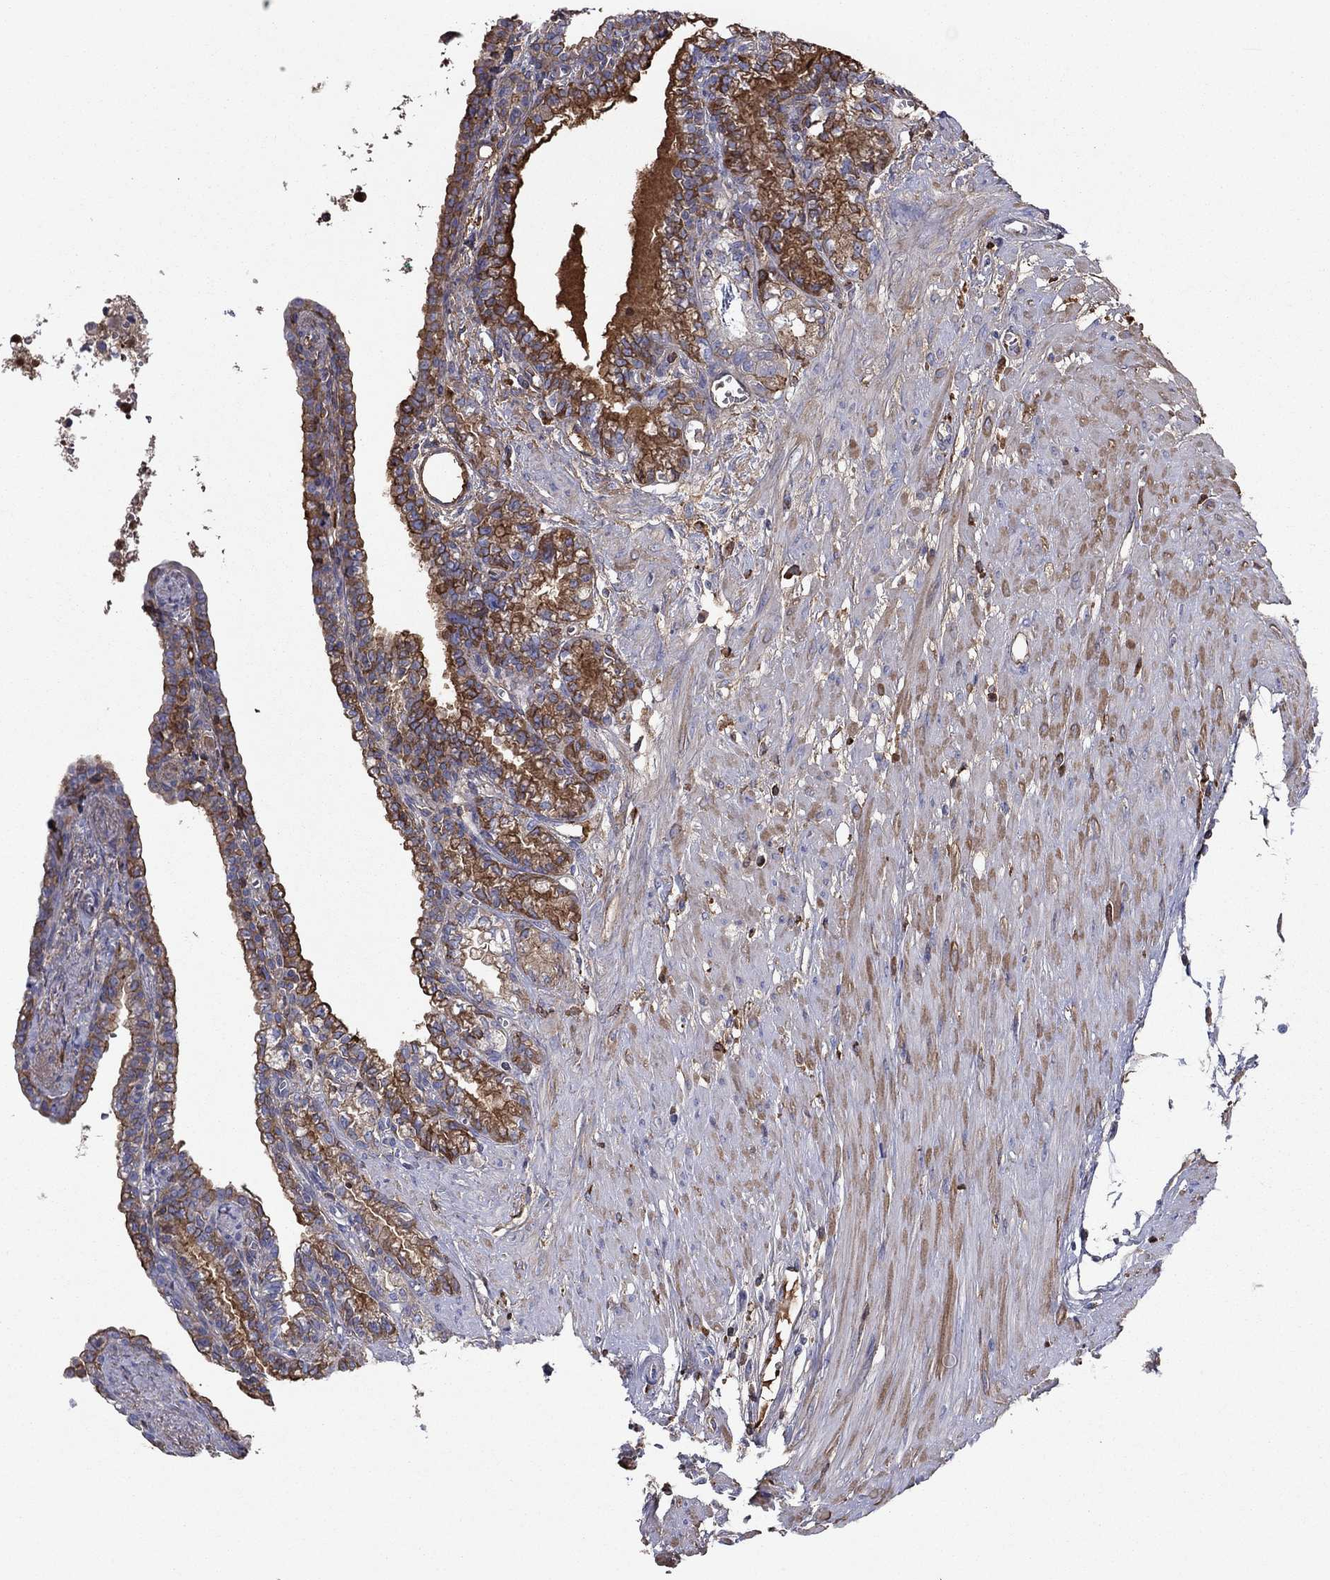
{"staining": {"intensity": "strong", "quantity": "25%-75%", "location": "cytoplasmic/membranous"}, "tissue": "seminal vesicle", "cell_type": "Glandular cells", "image_type": "normal", "snomed": [{"axis": "morphology", "description": "Normal tissue, NOS"}, {"axis": "morphology", "description": "Urothelial carcinoma, NOS"}, {"axis": "topography", "description": "Urinary bladder"}, {"axis": "topography", "description": "Seminal veicle"}], "caption": "Brown immunohistochemical staining in unremarkable seminal vesicle displays strong cytoplasmic/membranous staining in about 25%-75% of glandular cells.", "gene": "HPX", "patient": {"sex": "male", "age": 76}}